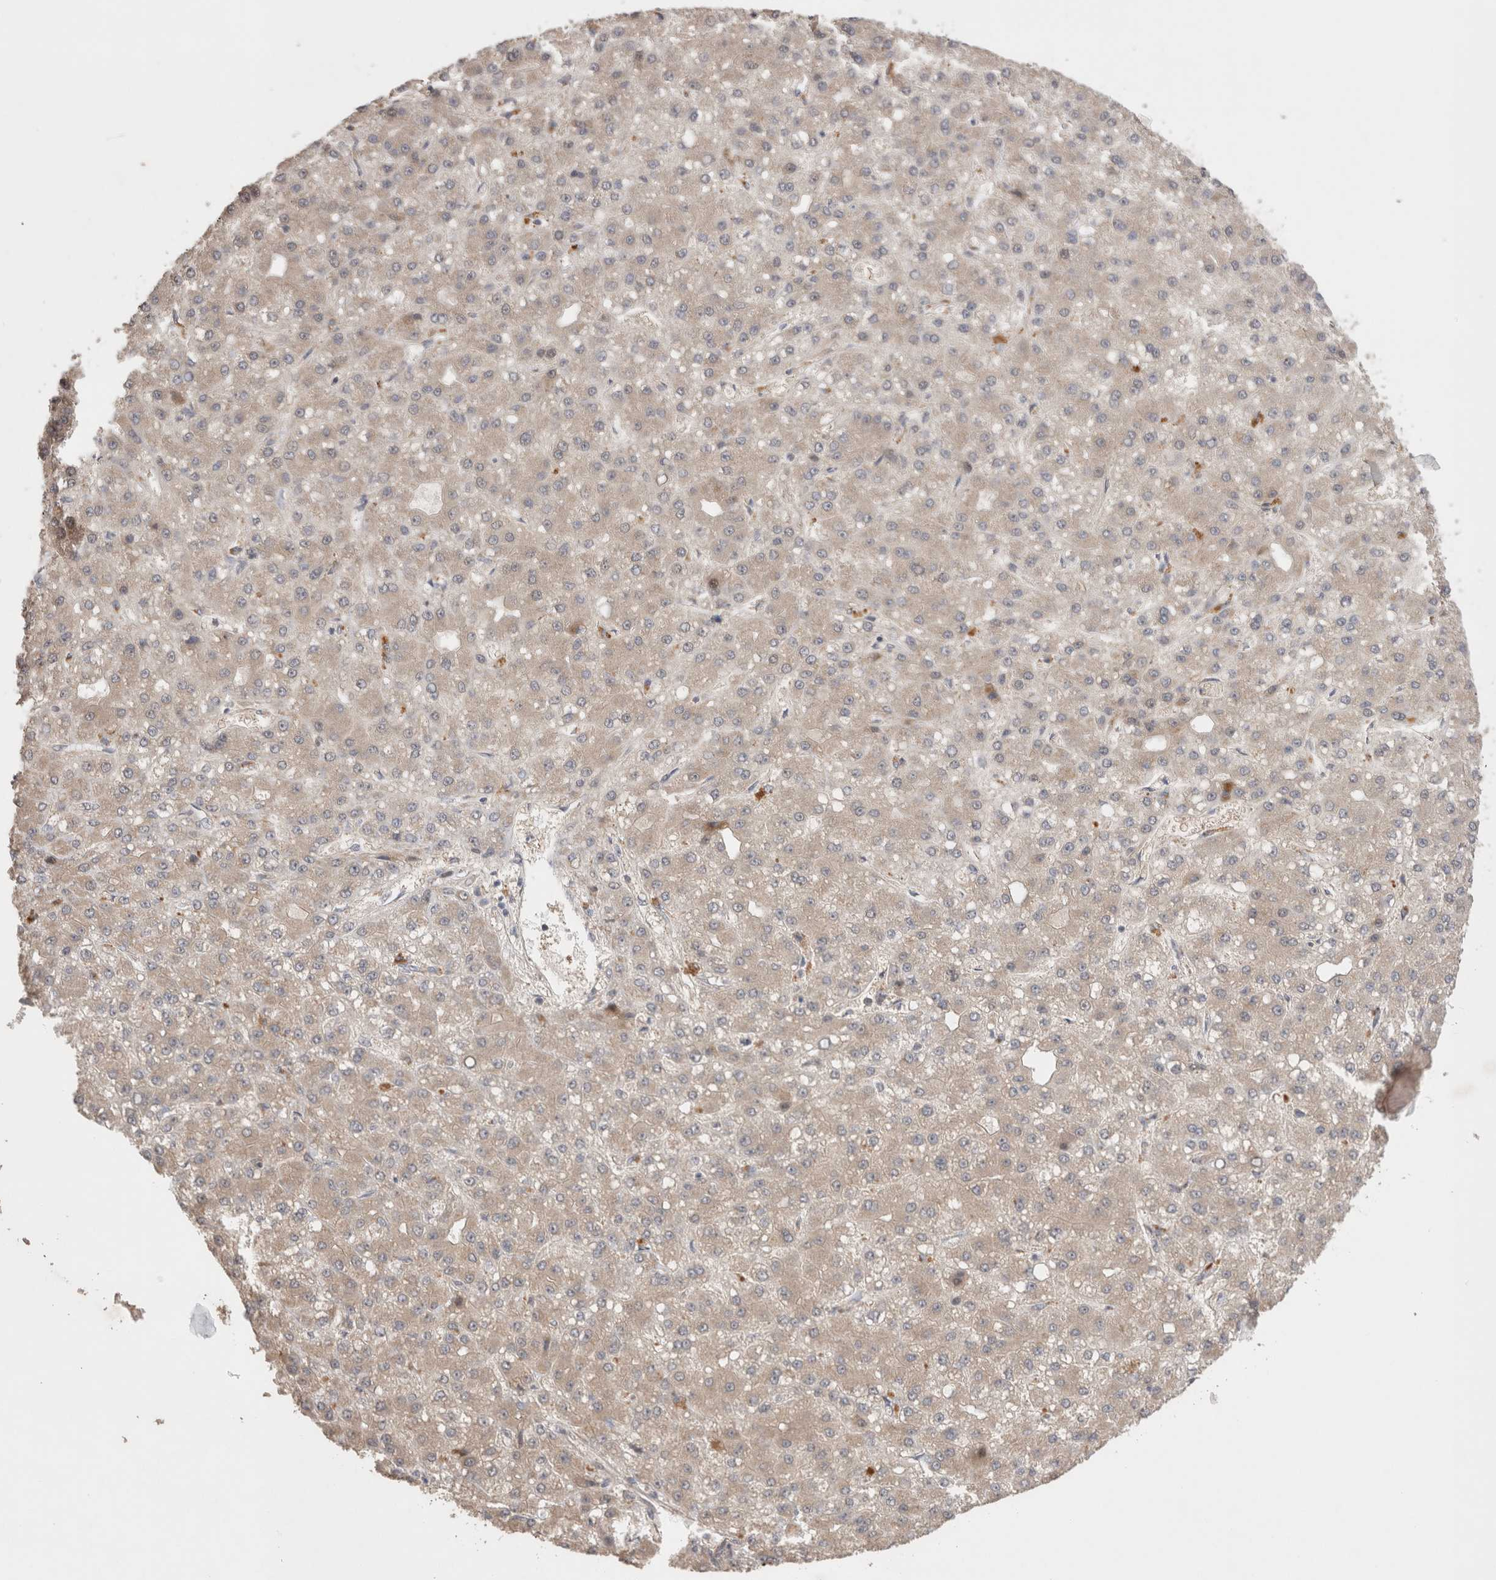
{"staining": {"intensity": "weak", "quantity": ">75%", "location": "cytoplasmic/membranous"}, "tissue": "liver cancer", "cell_type": "Tumor cells", "image_type": "cancer", "snomed": [{"axis": "morphology", "description": "Carcinoma, Hepatocellular, NOS"}, {"axis": "topography", "description": "Liver"}], "caption": "High-magnification brightfield microscopy of liver cancer (hepatocellular carcinoma) stained with DAB (3,3'-diaminobenzidine) (brown) and counterstained with hematoxylin (blue). tumor cells exhibit weak cytoplasmic/membranous staining is appreciated in about>75% of cells. (Stains: DAB (3,3'-diaminobenzidine) in brown, nuclei in blue, Microscopy: brightfield microscopy at high magnification).", "gene": "SLC29A1", "patient": {"sex": "male", "age": 67}}